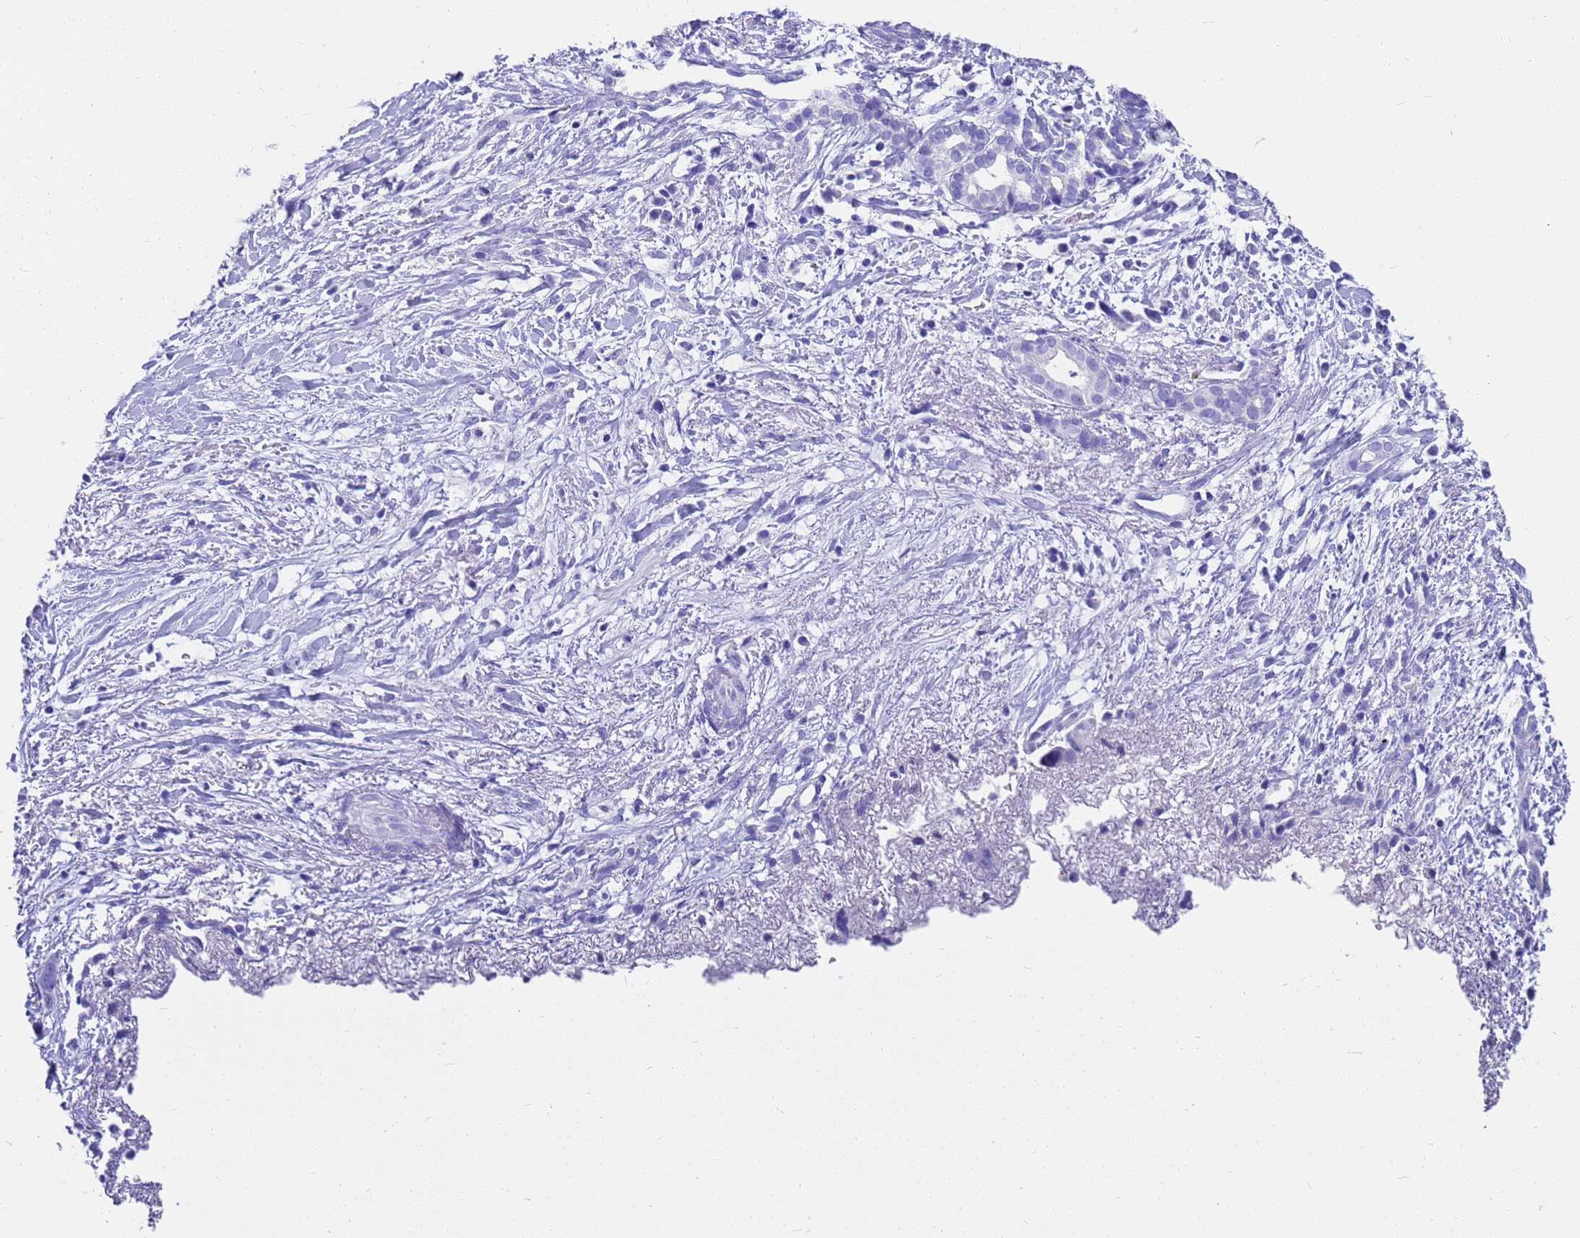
{"staining": {"intensity": "negative", "quantity": "none", "location": "none"}, "tissue": "liver cancer", "cell_type": "Tumor cells", "image_type": "cancer", "snomed": [{"axis": "morphology", "description": "Cholangiocarcinoma"}, {"axis": "topography", "description": "Liver"}], "caption": "This is an immunohistochemistry (IHC) image of cholangiocarcinoma (liver). There is no expression in tumor cells.", "gene": "MS4A13", "patient": {"sex": "female", "age": 79}}